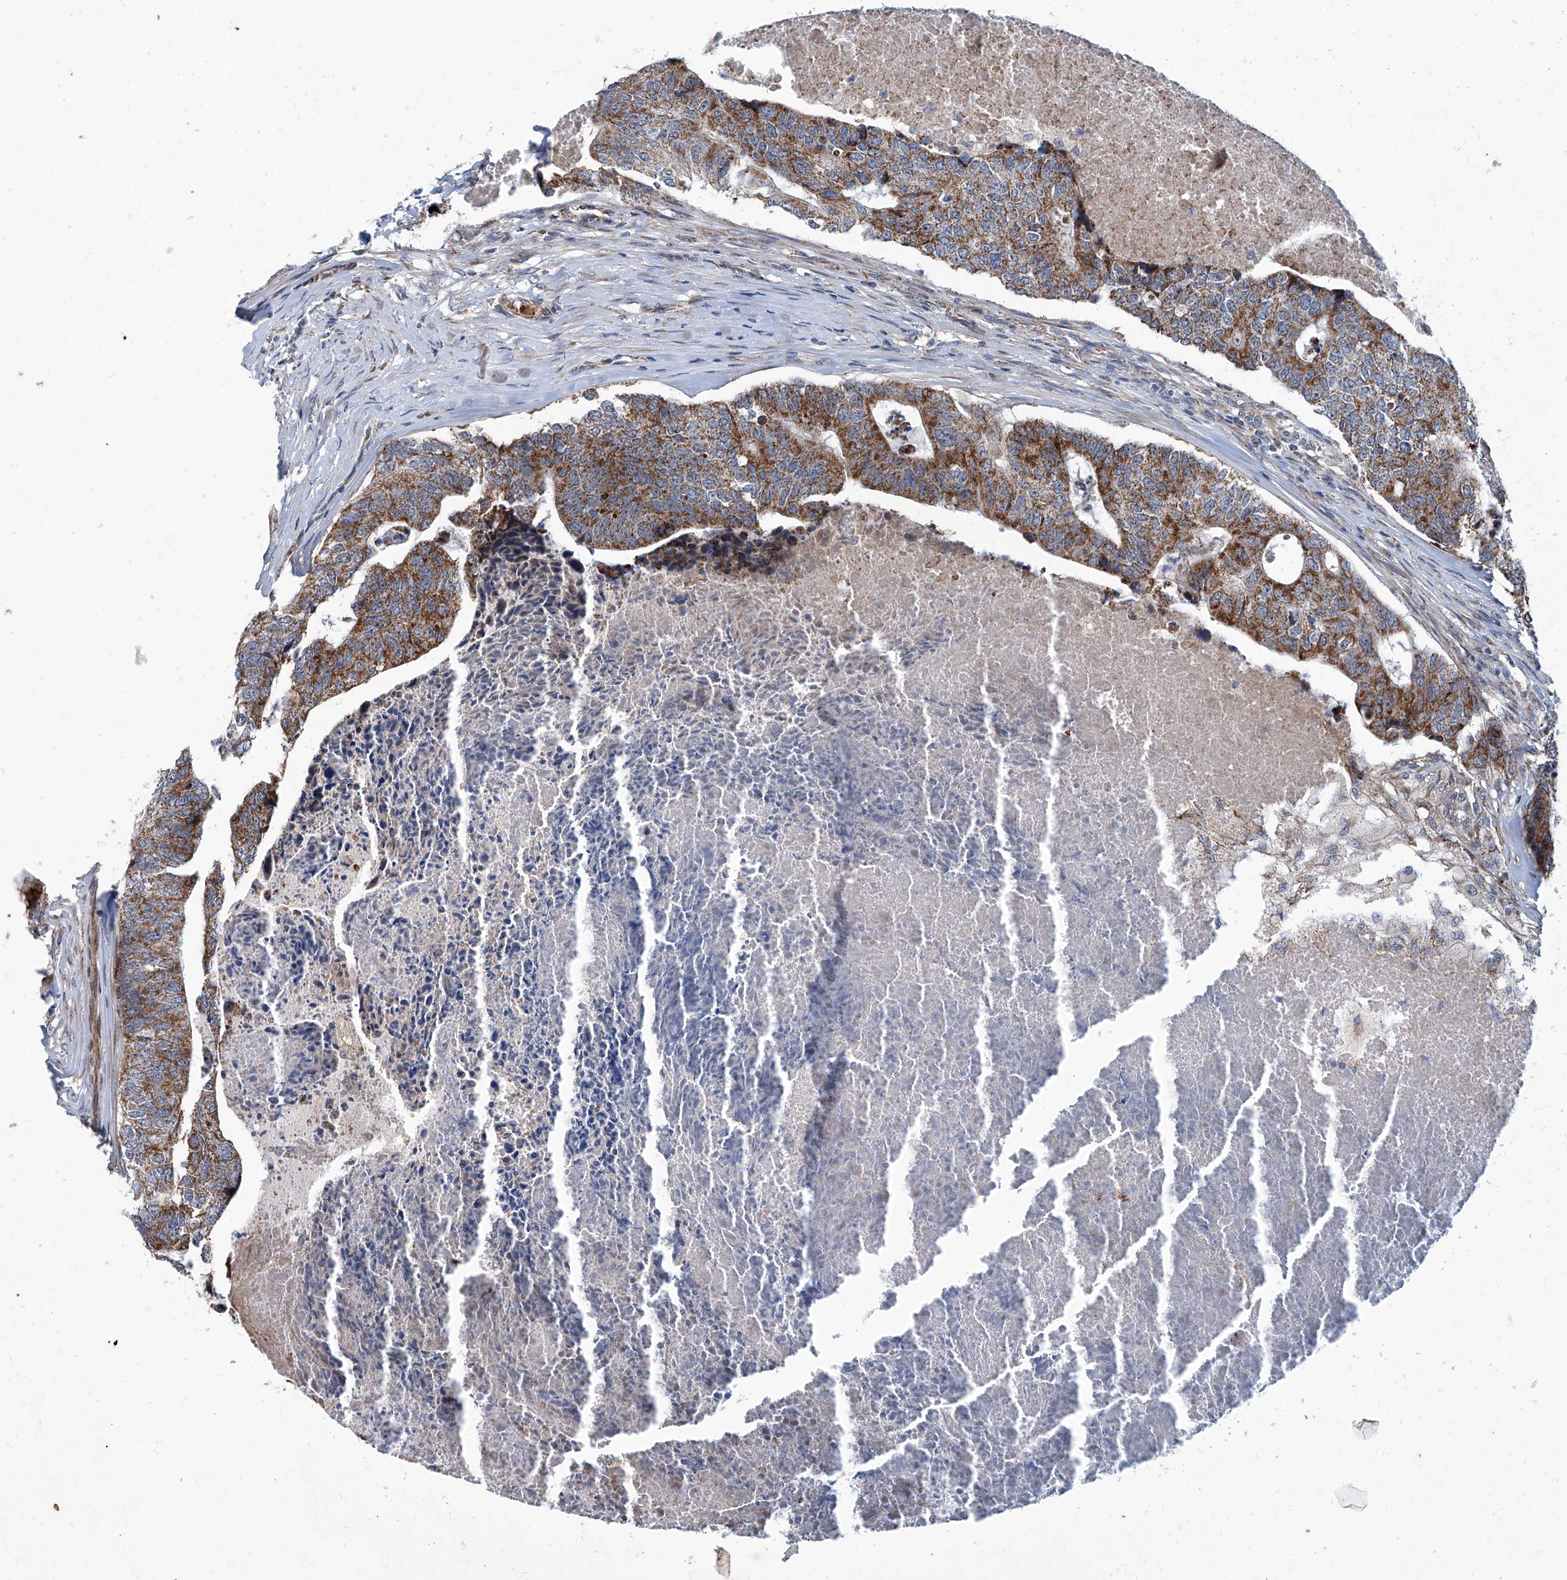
{"staining": {"intensity": "strong", "quantity": ">75%", "location": "cytoplasmic/membranous"}, "tissue": "colorectal cancer", "cell_type": "Tumor cells", "image_type": "cancer", "snomed": [{"axis": "morphology", "description": "Adenocarcinoma, NOS"}, {"axis": "topography", "description": "Colon"}], "caption": "Brown immunohistochemical staining in human colorectal adenocarcinoma exhibits strong cytoplasmic/membranous positivity in about >75% of tumor cells. Ihc stains the protein in brown and the nuclei are stained blue.", "gene": "USP48", "patient": {"sex": "female", "age": 67}}